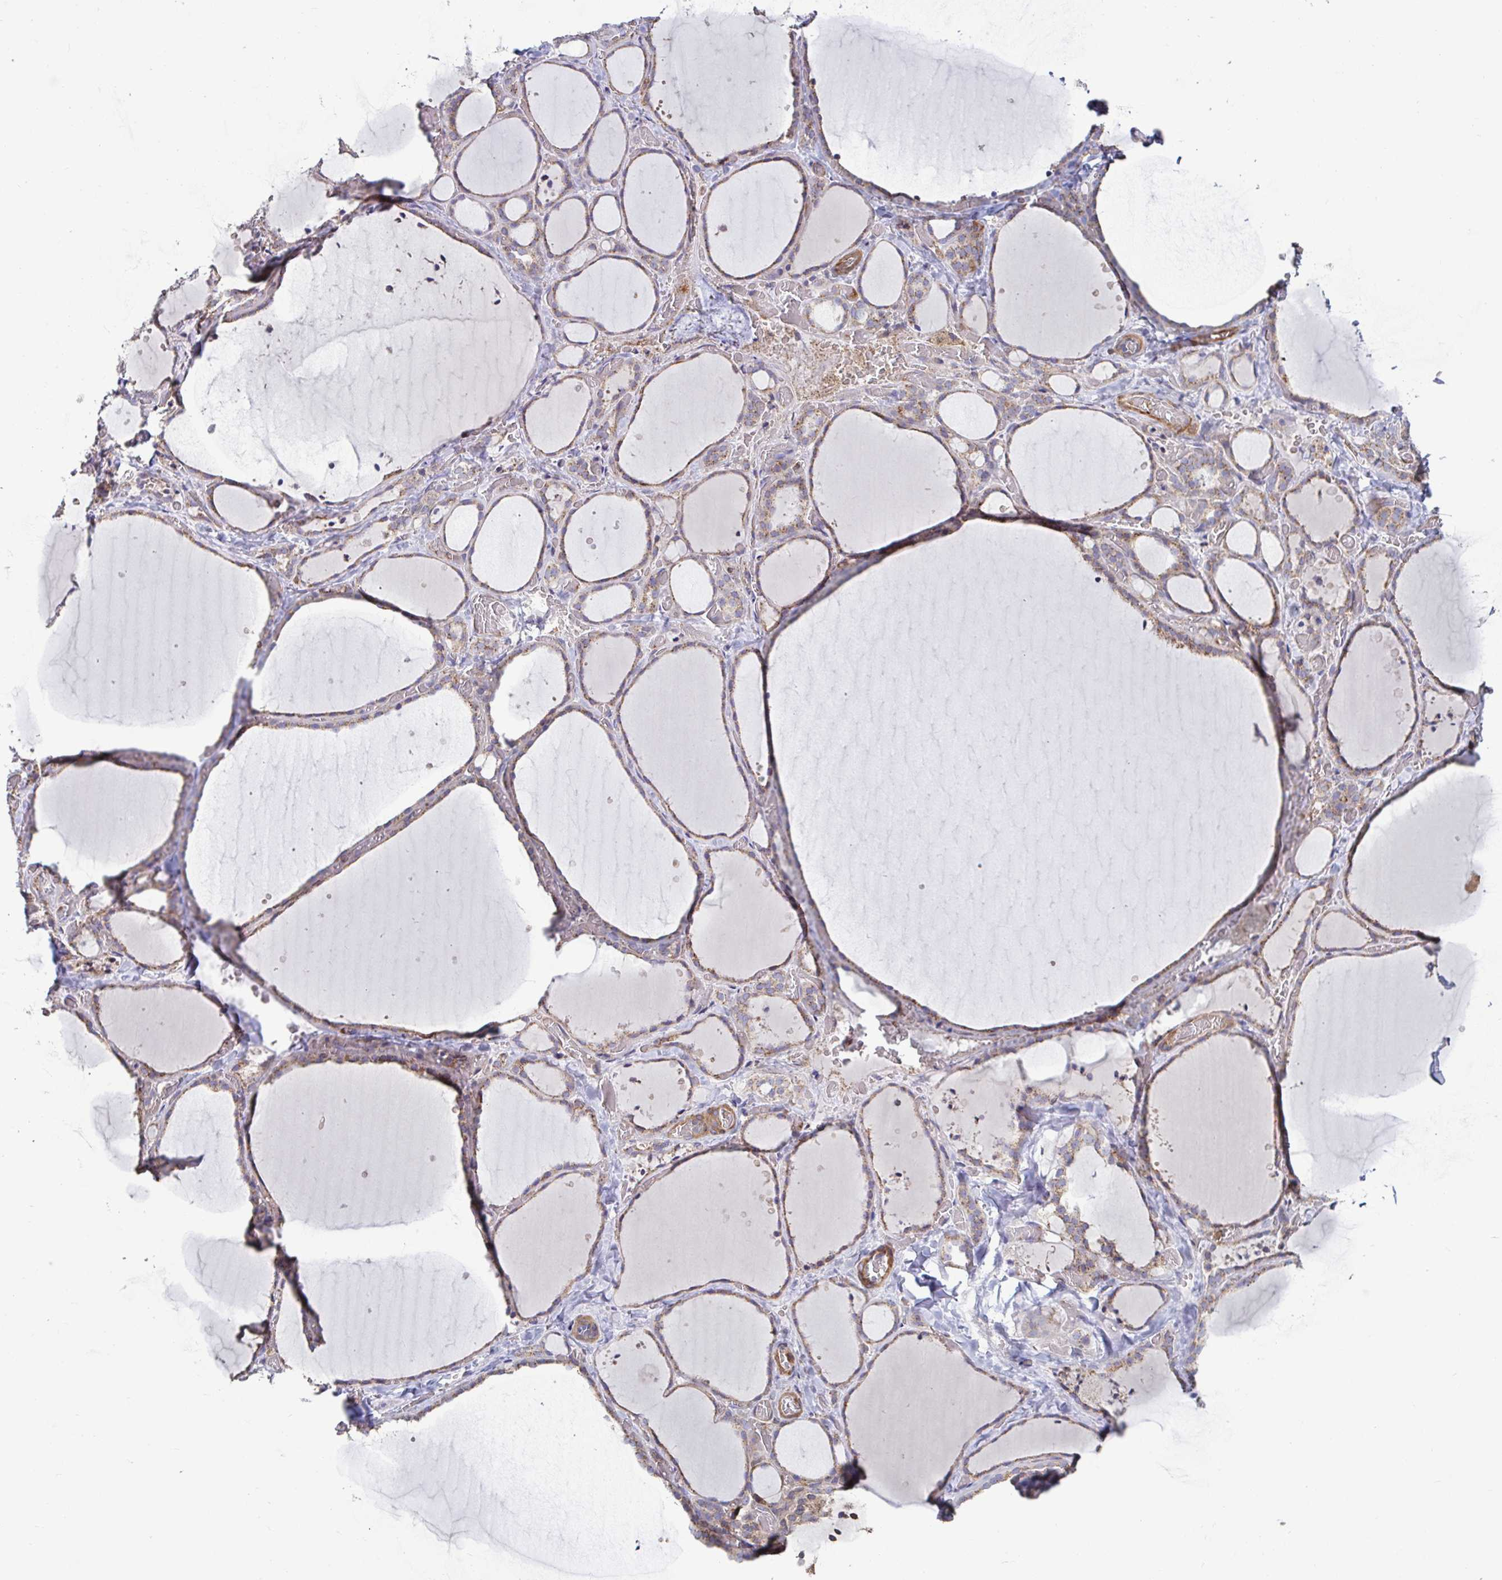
{"staining": {"intensity": "weak", "quantity": "25%-75%", "location": "cytoplasmic/membranous"}, "tissue": "thyroid gland", "cell_type": "Glandular cells", "image_type": "normal", "snomed": [{"axis": "morphology", "description": "Normal tissue, NOS"}, {"axis": "topography", "description": "Thyroid gland"}], "caption": "Immunohistochemistry (IHC) histopathology image of normal human thyroid gland stained for a protein (brown), which displays low levels of weak cytoplasmic/membranous positivity in about 25%-75% of glandular cells.", "gene": "SPRY1", "patient": {"sex": "female", "age": 36}}